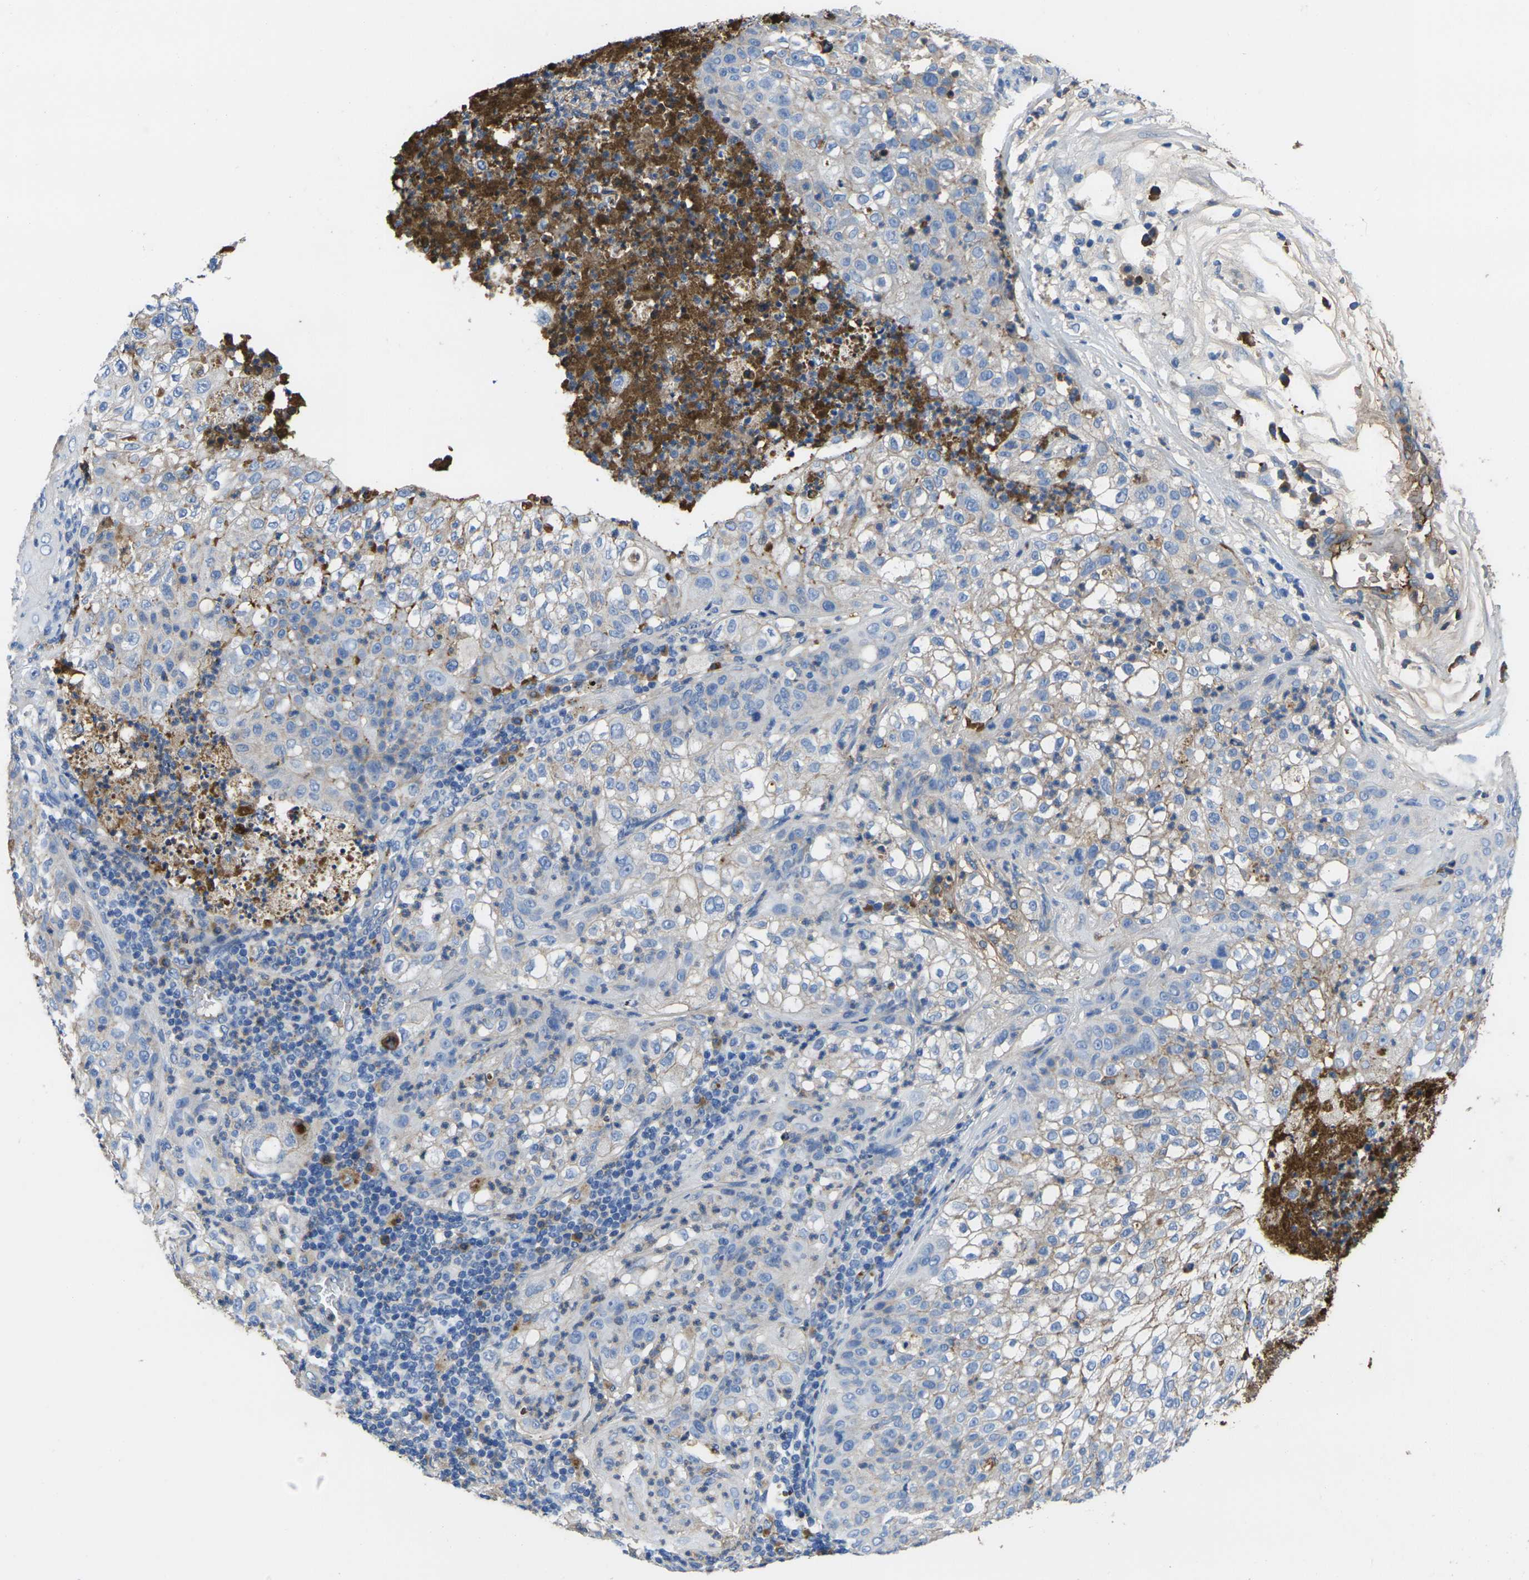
{"staining": {"intensity": "weak", "quantity": "25%-75%", "location": "cytoplasmic/membranous"}, "tissue": "lung cancer", "cell_type": "Tumor cells", "image_type": "cancer", "snomed": [{"axis": "morphology", "description": "Inflammation, NOS"}, {"axis": "morphology", "description": "Squamous cell carcinoma, NOS"}, {"axis": "topography", "description": "Lymph node"}, {"axis": "topography", "description": "Soft tissue"}, {"axis": "topography", "description": "Lung"}], "caption": "Human lung cancer stained with a brown dye demonstrates weak cytoplasmic/membranous positive expression in approximately 25%-75% of tumor cells.", "gene": "GREM2", "patient": {"sex": "male", "age": 66}}